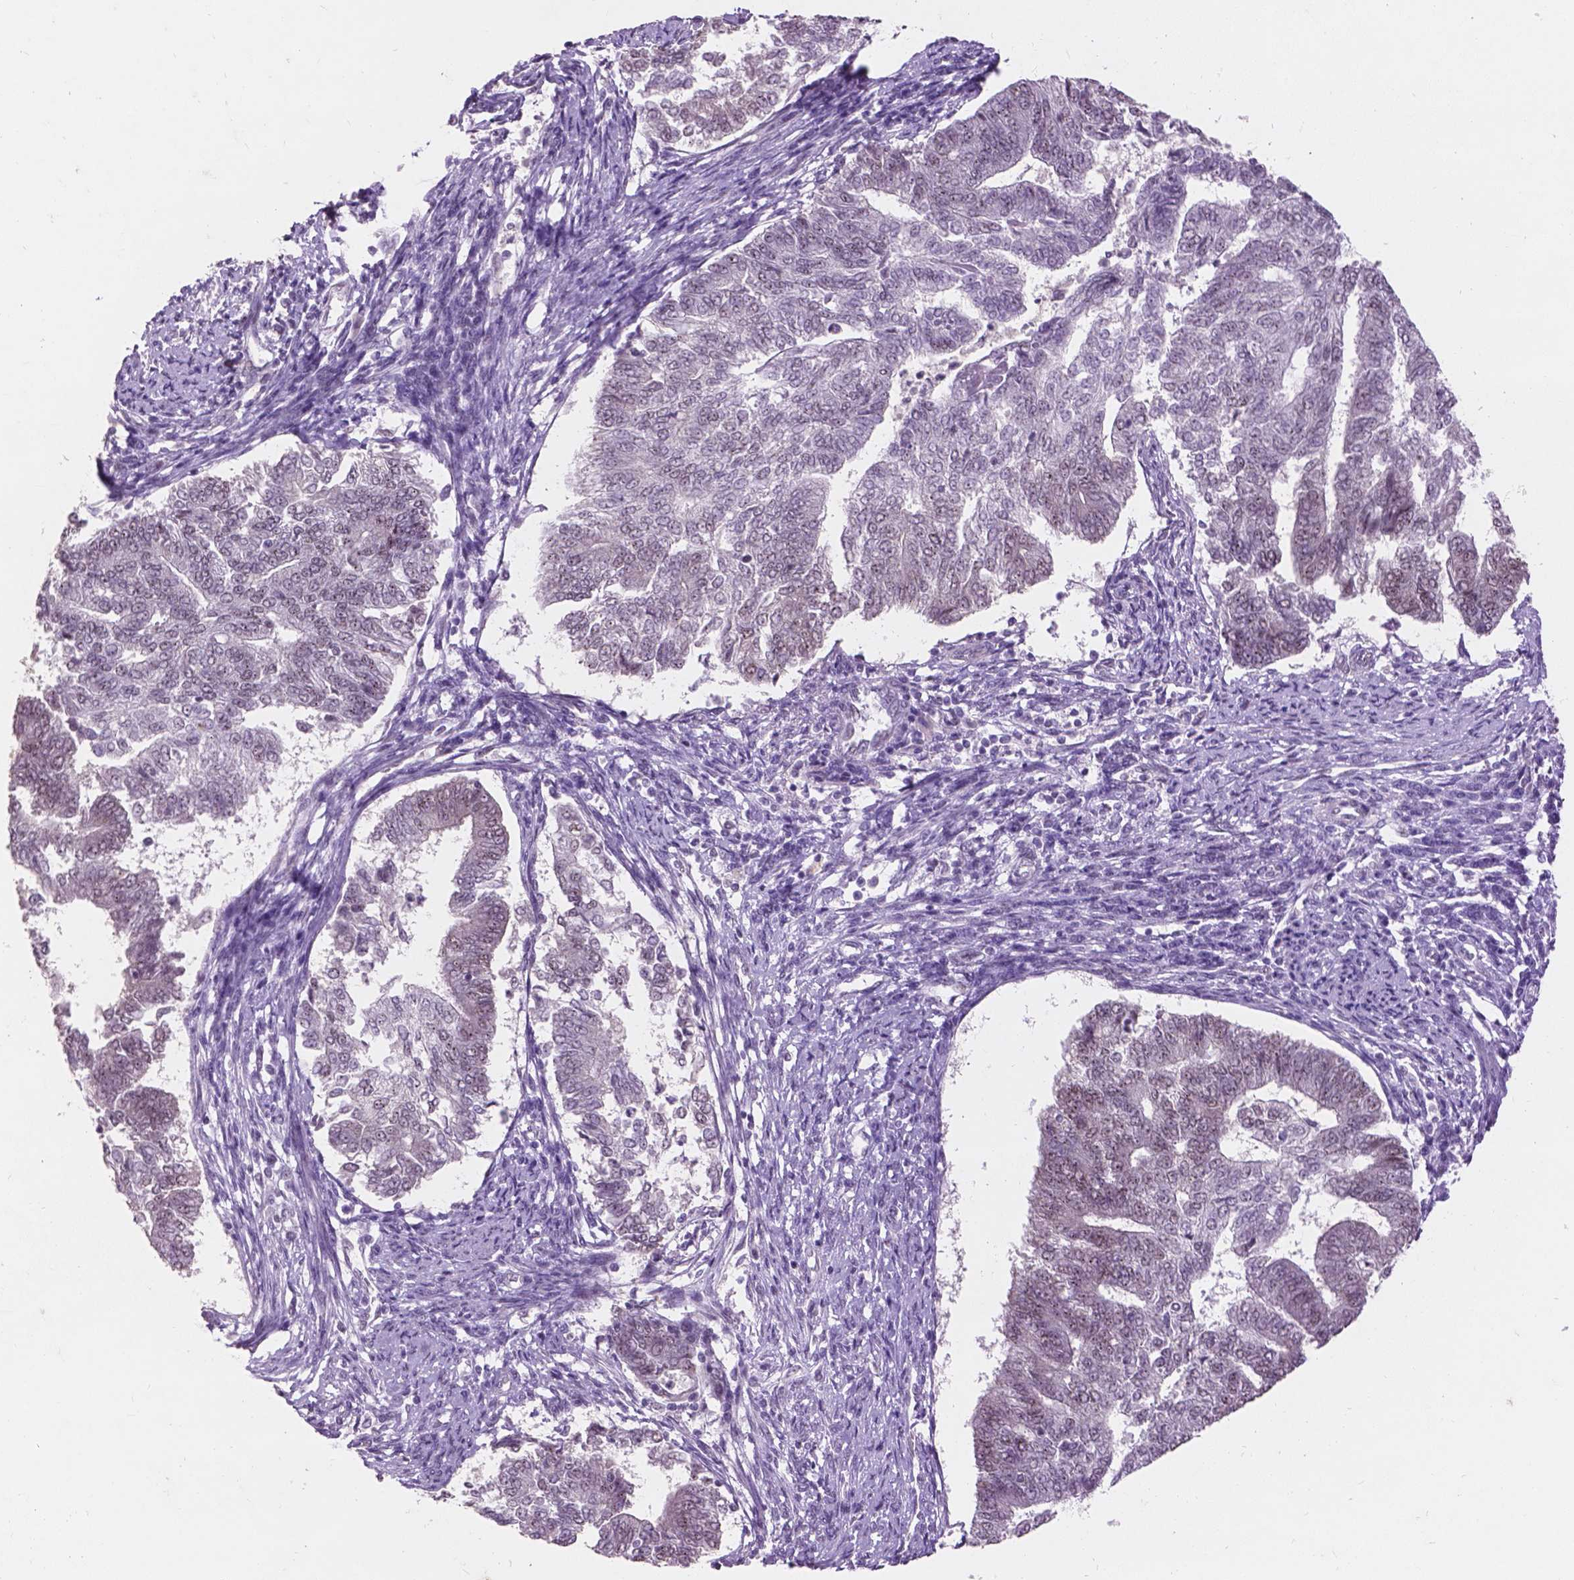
{"staining": {"intensity": "weak", "quantity": "<25%", "location": "nuclear"}, "tissue": "endometrial cancer", "cell_type": "Tumor cells", "image_type": "cancer", "snomed": [{"axis": "morphology", "description": "Adenocarcinoma, NOS"}, {"axis": "topography", "description": "Endometrium"}], "caption": "DAB (3,3'-diaminobenzidine) immunohistochemical staining of human endometrial adenocarcinoma reveals no significant positivity in tumor cells.", "gene": "COIL", "patient": {"sex": "female", "age": 65}}